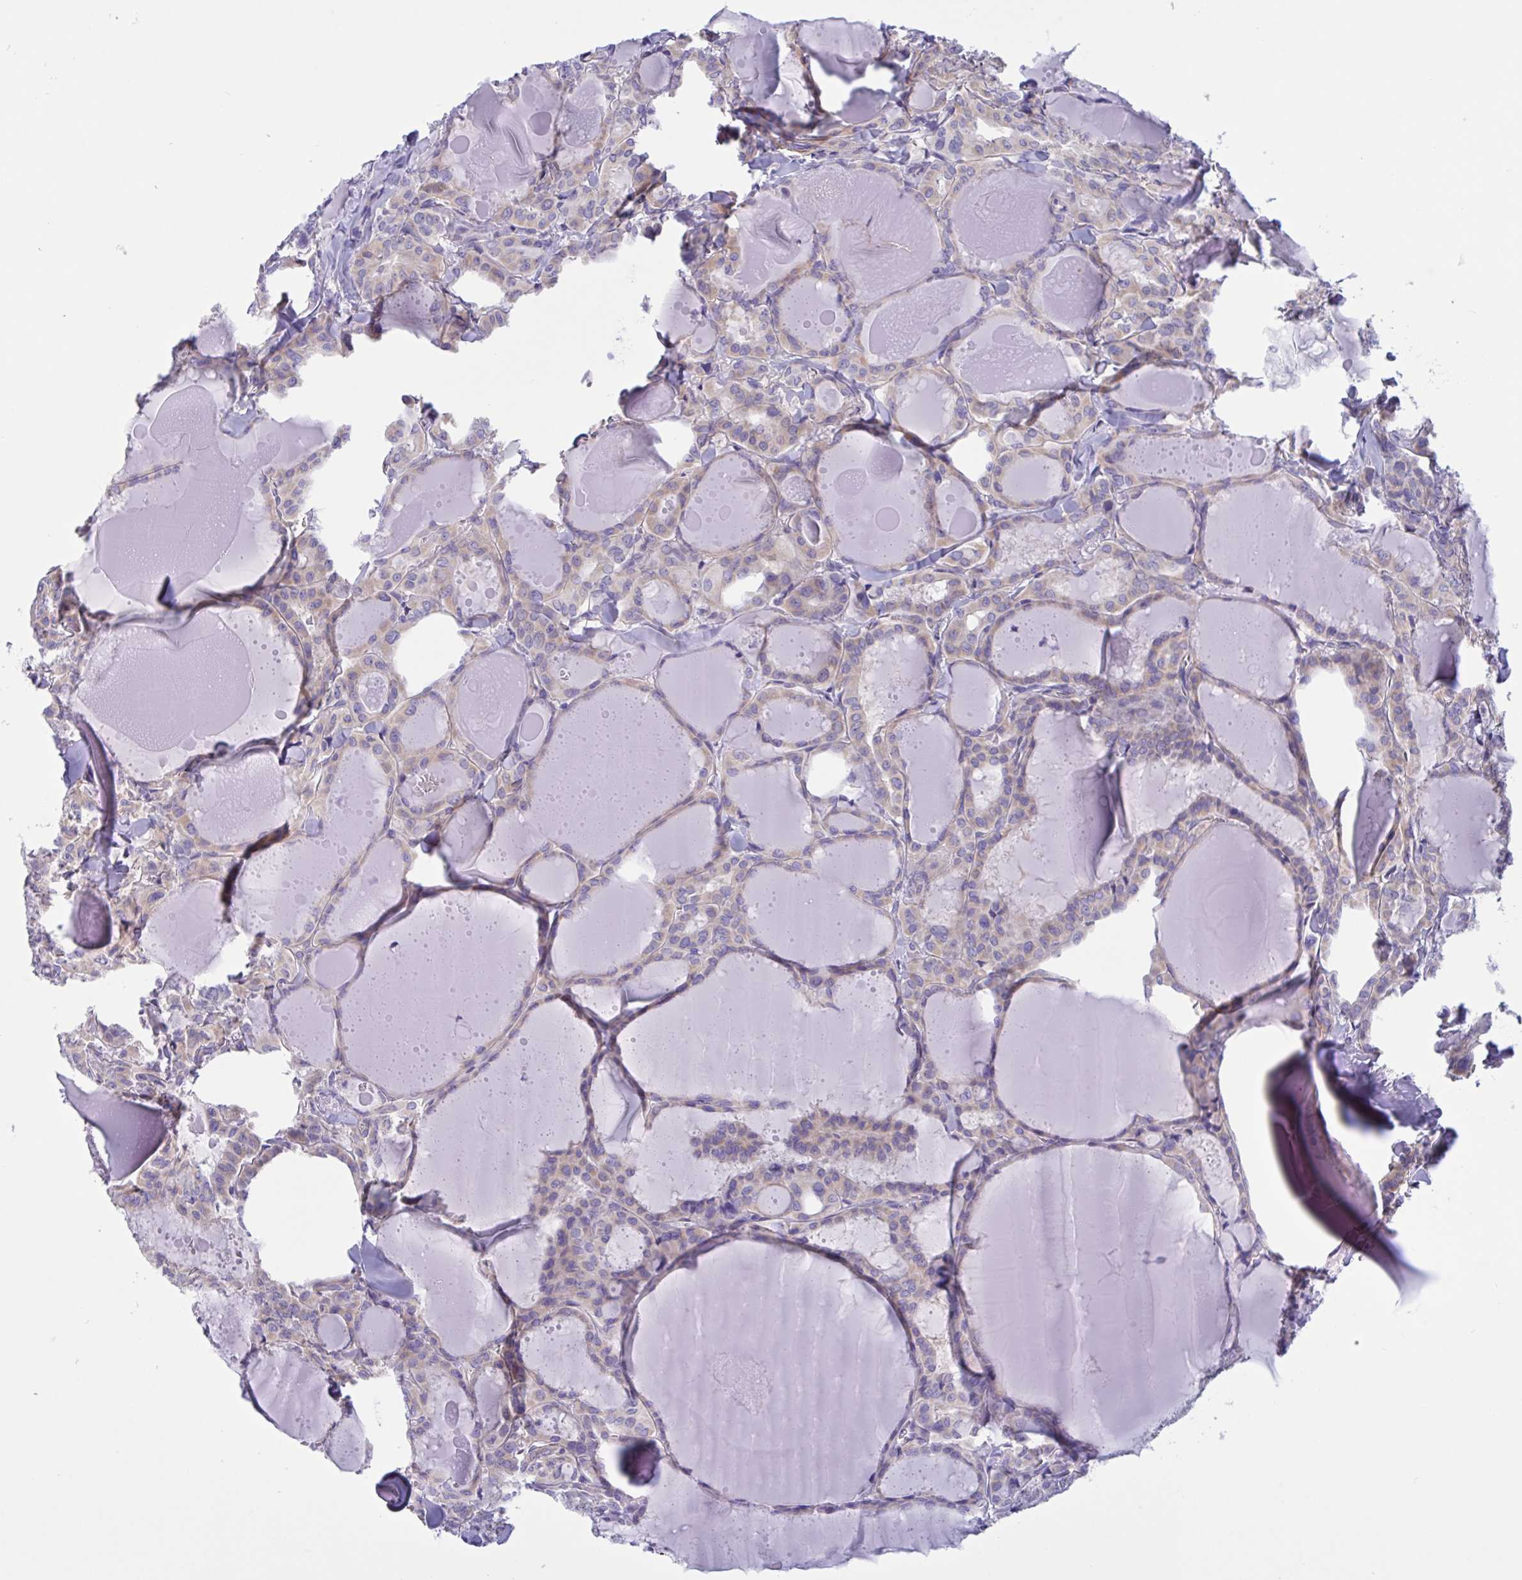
{"staining": {"intensity": "weak", "quantity": "<25%", "location": "cytoplasmic/membranous"}, "tissue": "thyroid cancer", "cell_type": "Tumor cells", "image_type": "cancer", "snomed": [{"axis": "morphology", "description": "Papillary adenocarcinoma, NOS"}, {"axis": "topography", "description": "Thyroid gland"}], "caption": "Tumor cells are negative for protein expression in human thyroid cancer.", "gene": "OXLD1", "patient": {"sex": "male", "age": 87}}